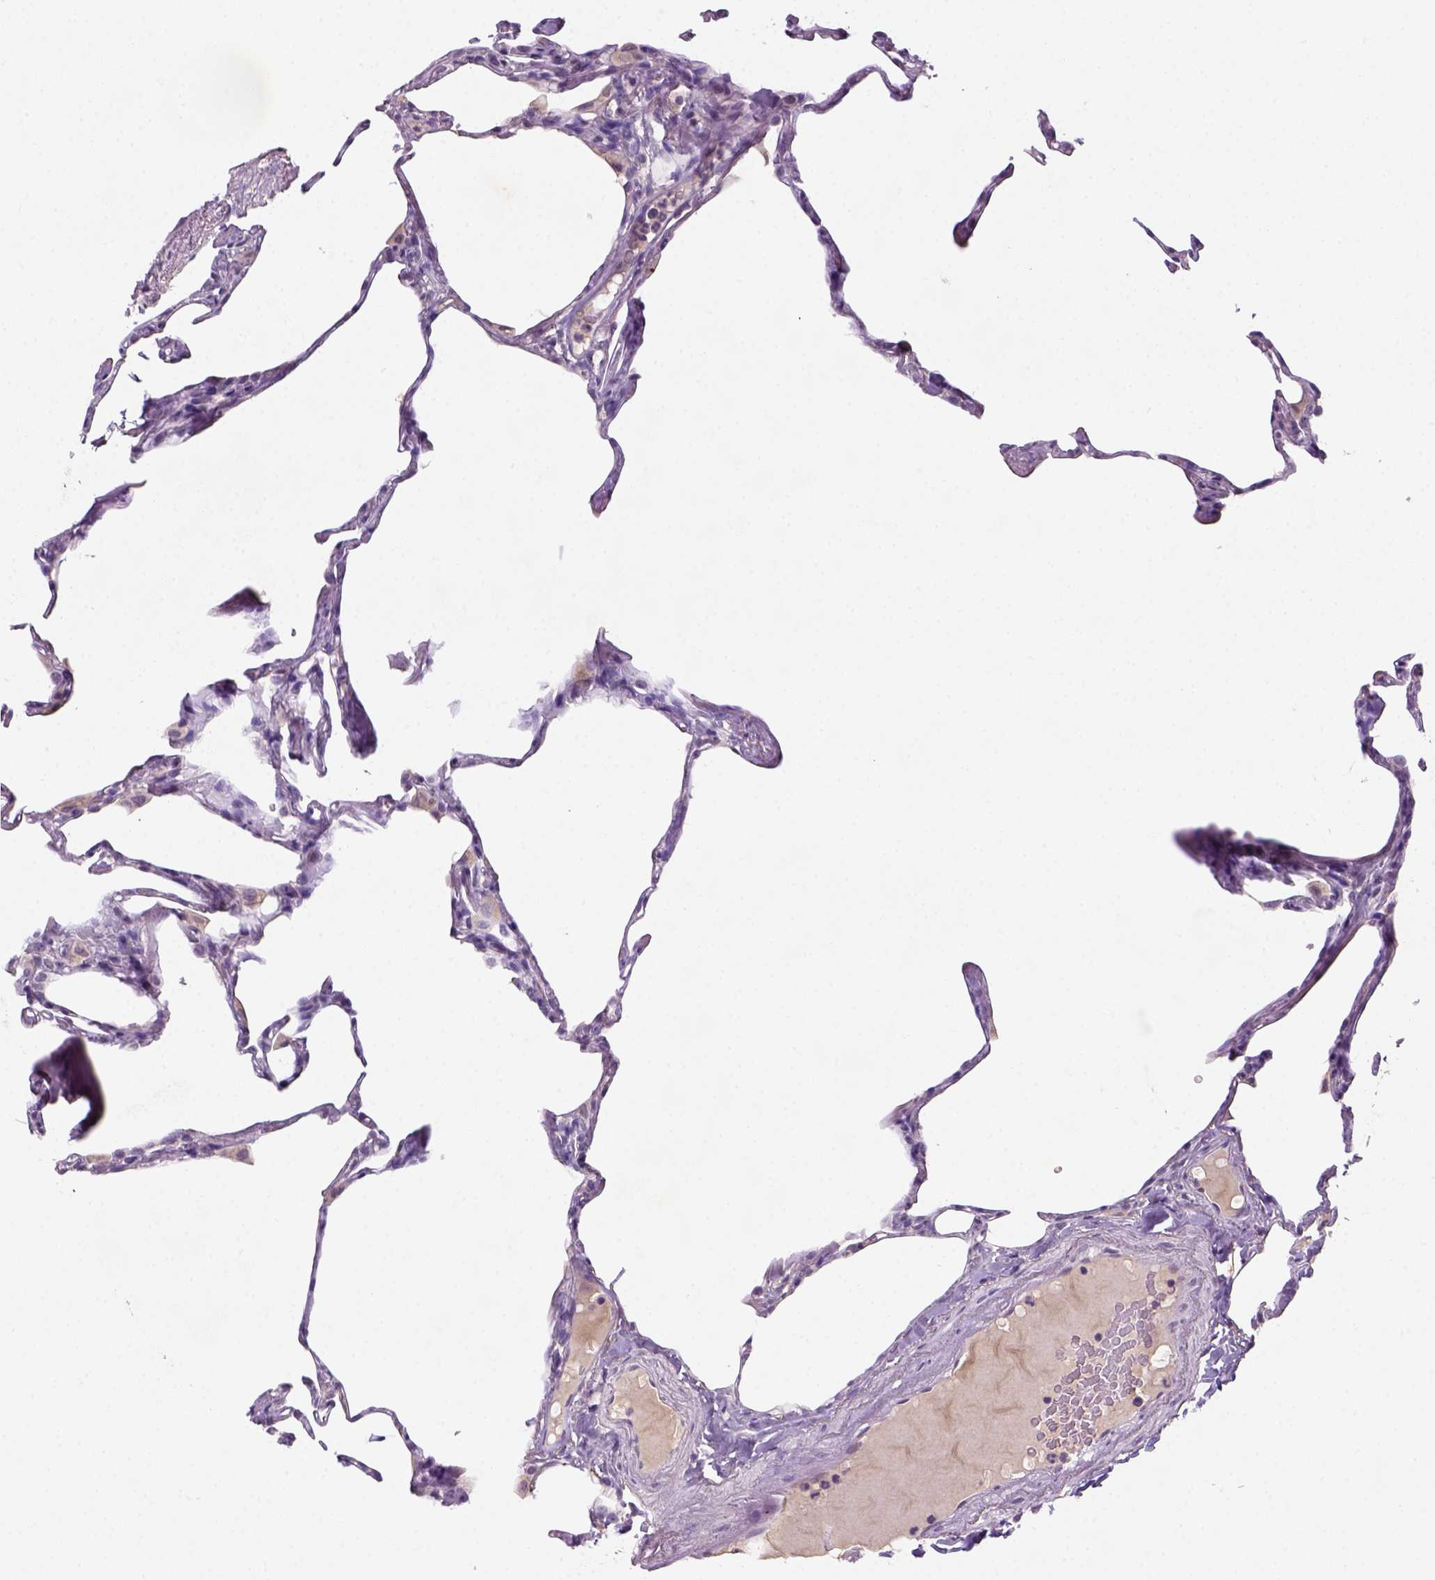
{"staining": {"intensity": "negative", "quantity": "none", "location": "none"}, "tissue": "lung", "cell_type": "Alveolar cells", "image_type": "normal", "snomed": [{"axis": "morphology", "description": "Normal tissue, NOS"}, {"axis": "topography", "description": "Lung"}], "caption": "IHC image of benign lung: lung stained with DAB (3,3'-diaminobenzidine) exhibits no significant protein positivity in alveolar cells. The staining was performed using DAB to visualize the protein expression in brown, while the nuclei were stained in blue with hematoxylin (Magnification: 20x).", "gene": "NLGN2", "patient": {"sex": "male", "age": 65}}